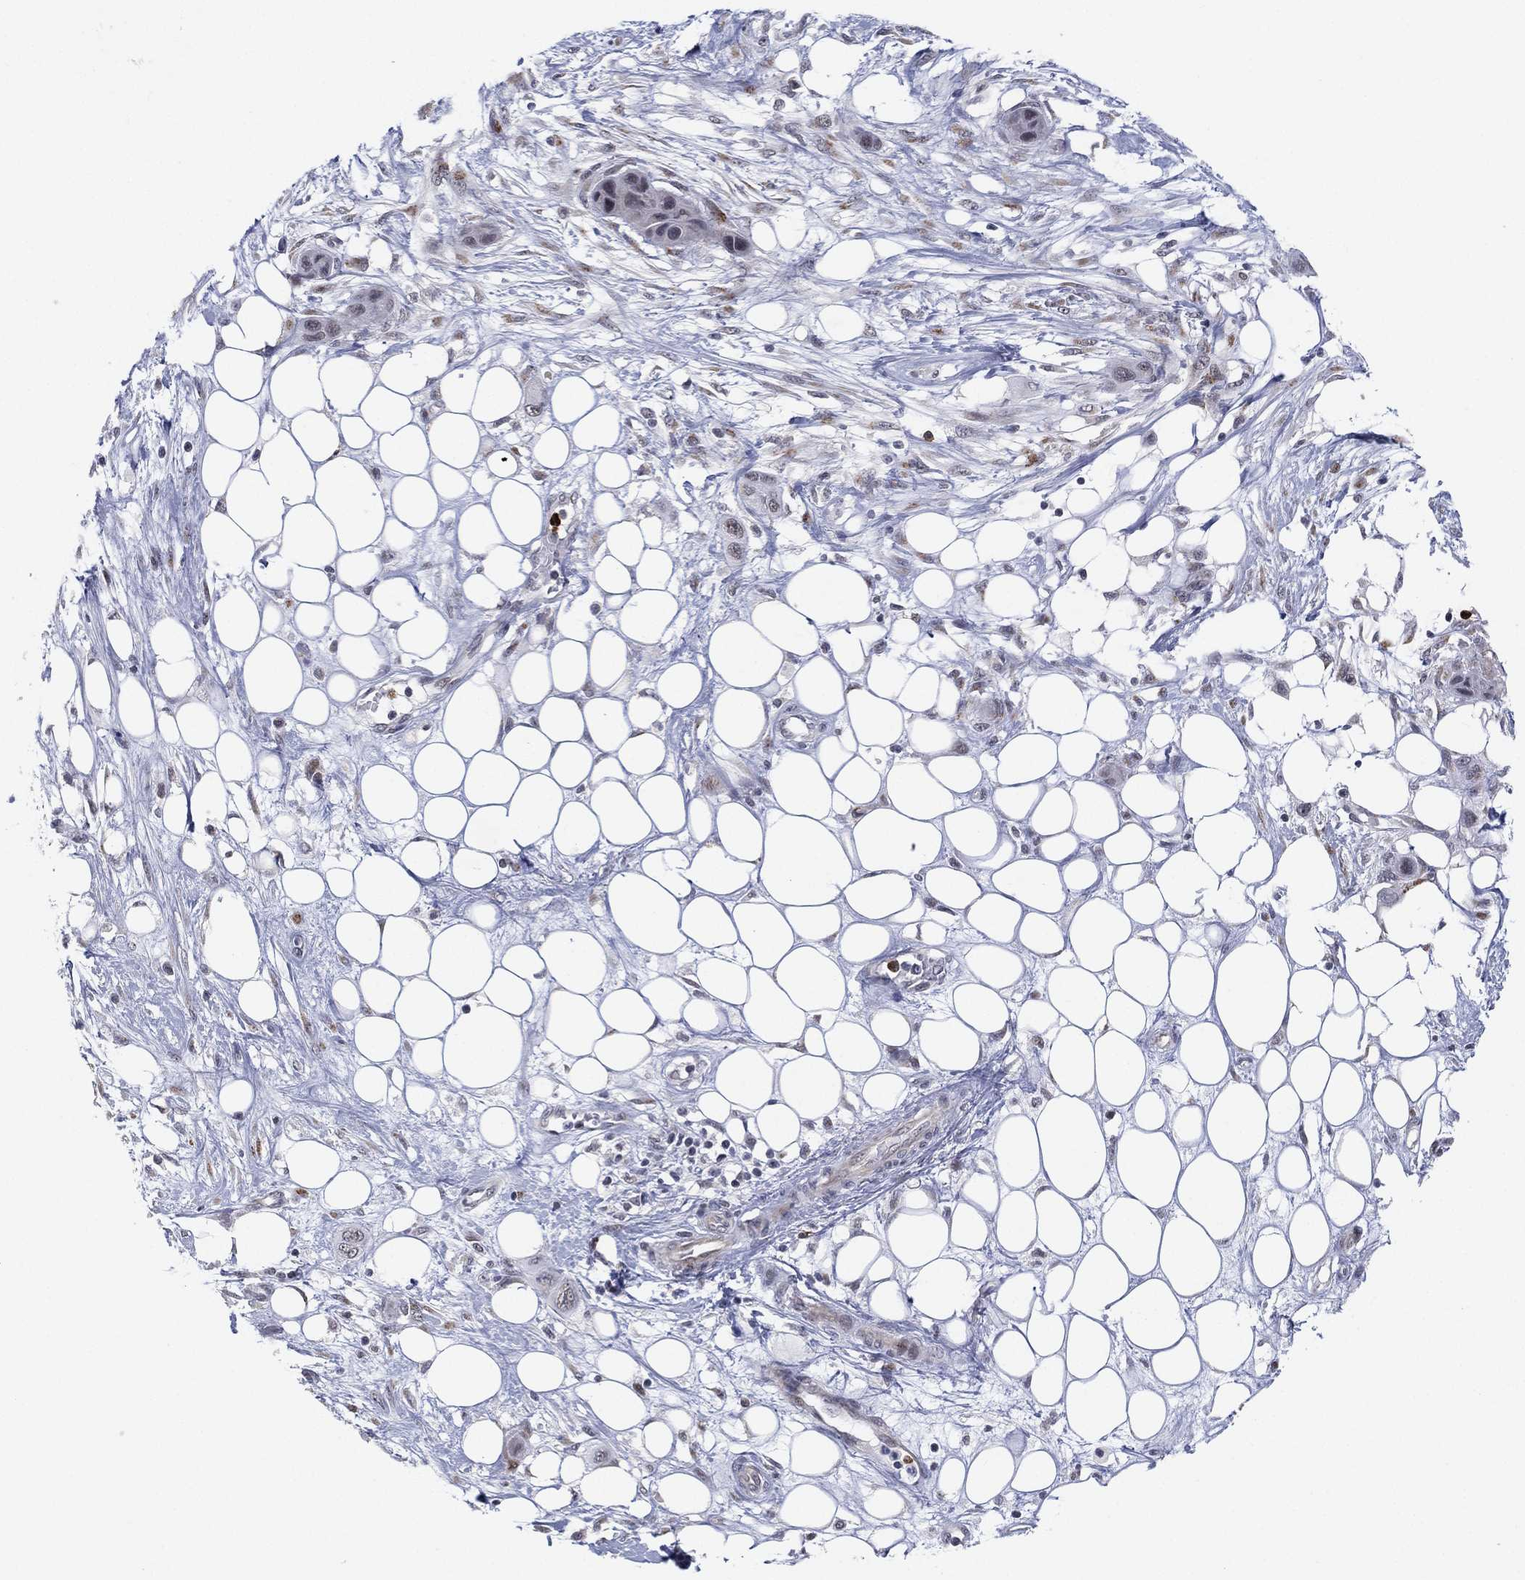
{"staining": {"intensity": "negative", "quantity": "none", "location": "none"}, "tissue": "skin cancer", "cell_type": "Tumor cells", "image_type": "cancer", "snomed": [{"axis": "morphology", "description": "Squamous cell carcinoma, NOS"}, {"axis": "topography", "description": "Skin"}], "caption": "IHC of human skin squamous cell carcinoma reveals no expression in tumor cells.", "gene": "CD177", "patient": {"sex": "male", "age": 79}}